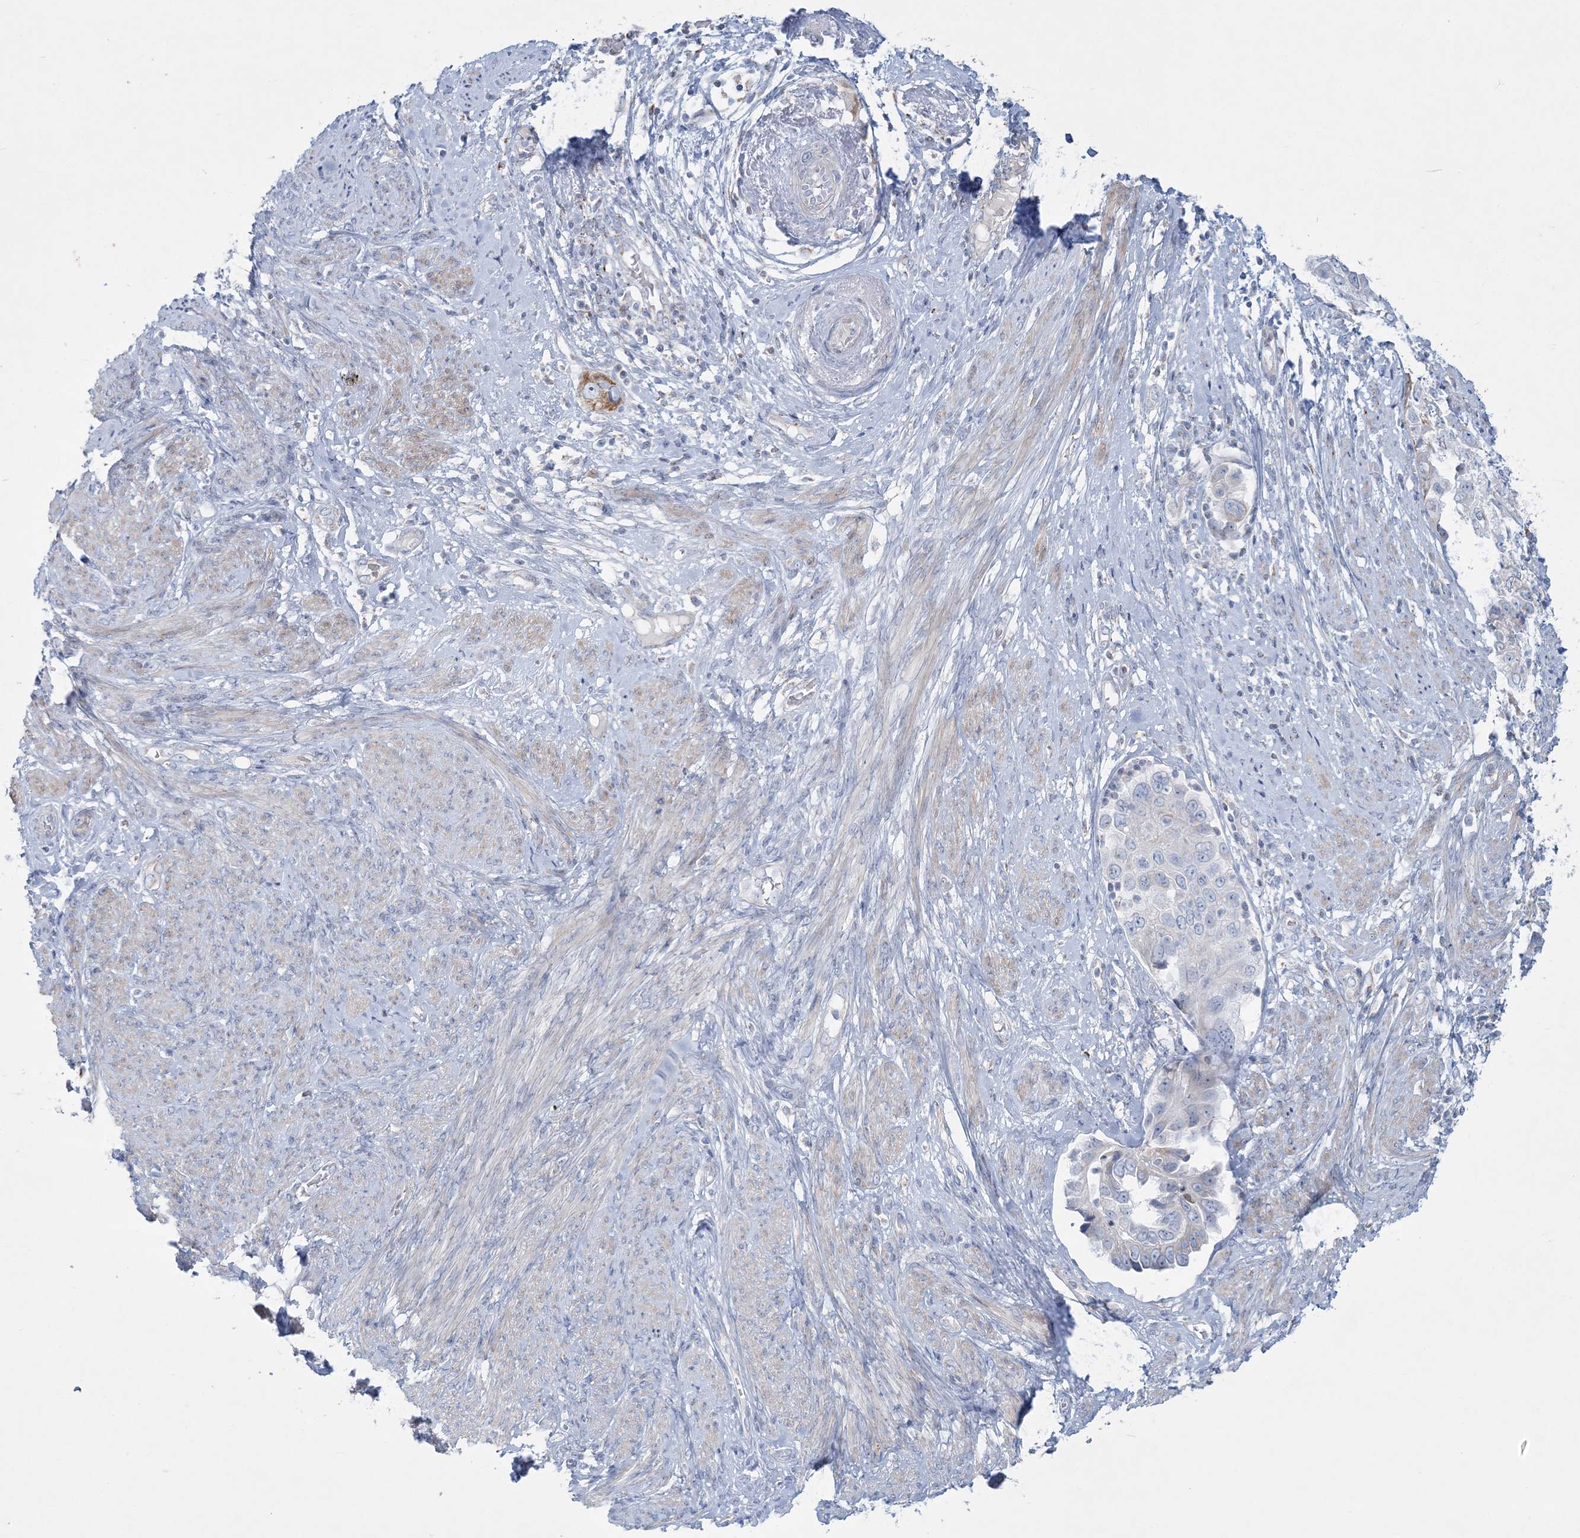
{"staining": {"intensity": "moderate", "quantity": "<25%", "location": "cytoplasmic/membranous"}, "tissue": "endometrial cancer", "cell_type": "Tumor cells", "image_type": "cancer", "snomed": [{"axis": "morphology", "description": "Adenocarcinoma, NOS"}, {"axis": "topography", "description": "Endometrium"}], "caption": "An image of human endometrial adenocarcinoma stained for a protein demonstrates moderate cytoplasmic/membranous brown staining in tumor cells.", "gene": "TBC1D7", "patient": {"sex": "female", "age": 85}}